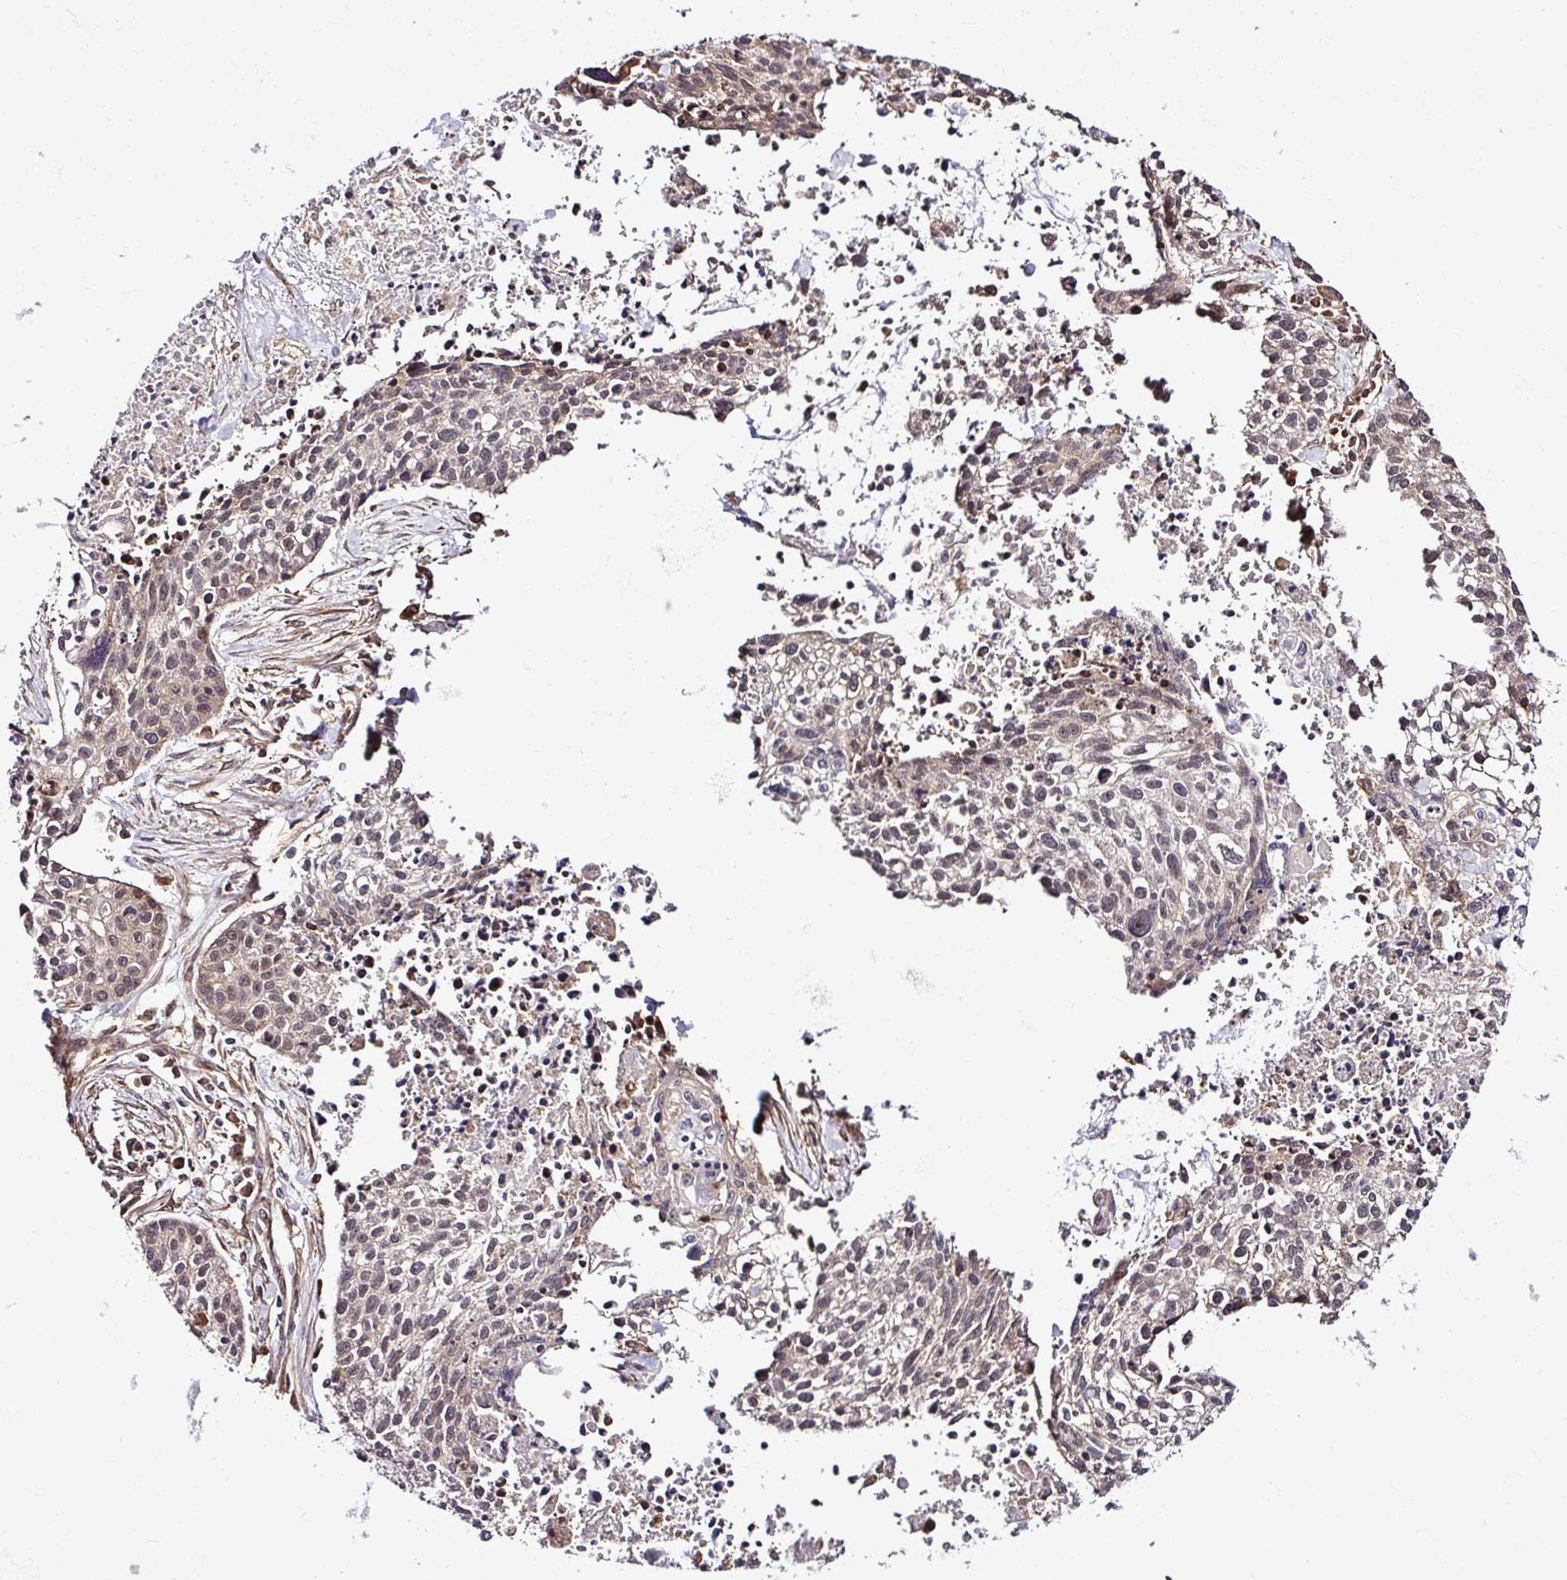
{"staining": {"intensity": "weak", "quantity": "<25%", "location": "cytoplasmic/membranous,nuclear"}, "tissue": "lung cancer", "cell_type": "Tumor cells", "image_type": "cancer", "snomed": [{"axis": "morphology", "description": "Squamous cell carcinoma, NOS"}, {"axis": "topography", "description": "Lung"}], "caption": "The photomicrograph demonstrates no staining of tumor cells in squamous cell carcinoma (lung).", "gene": "FAM153A", "patient": {"sex": "male", "age": 74}}